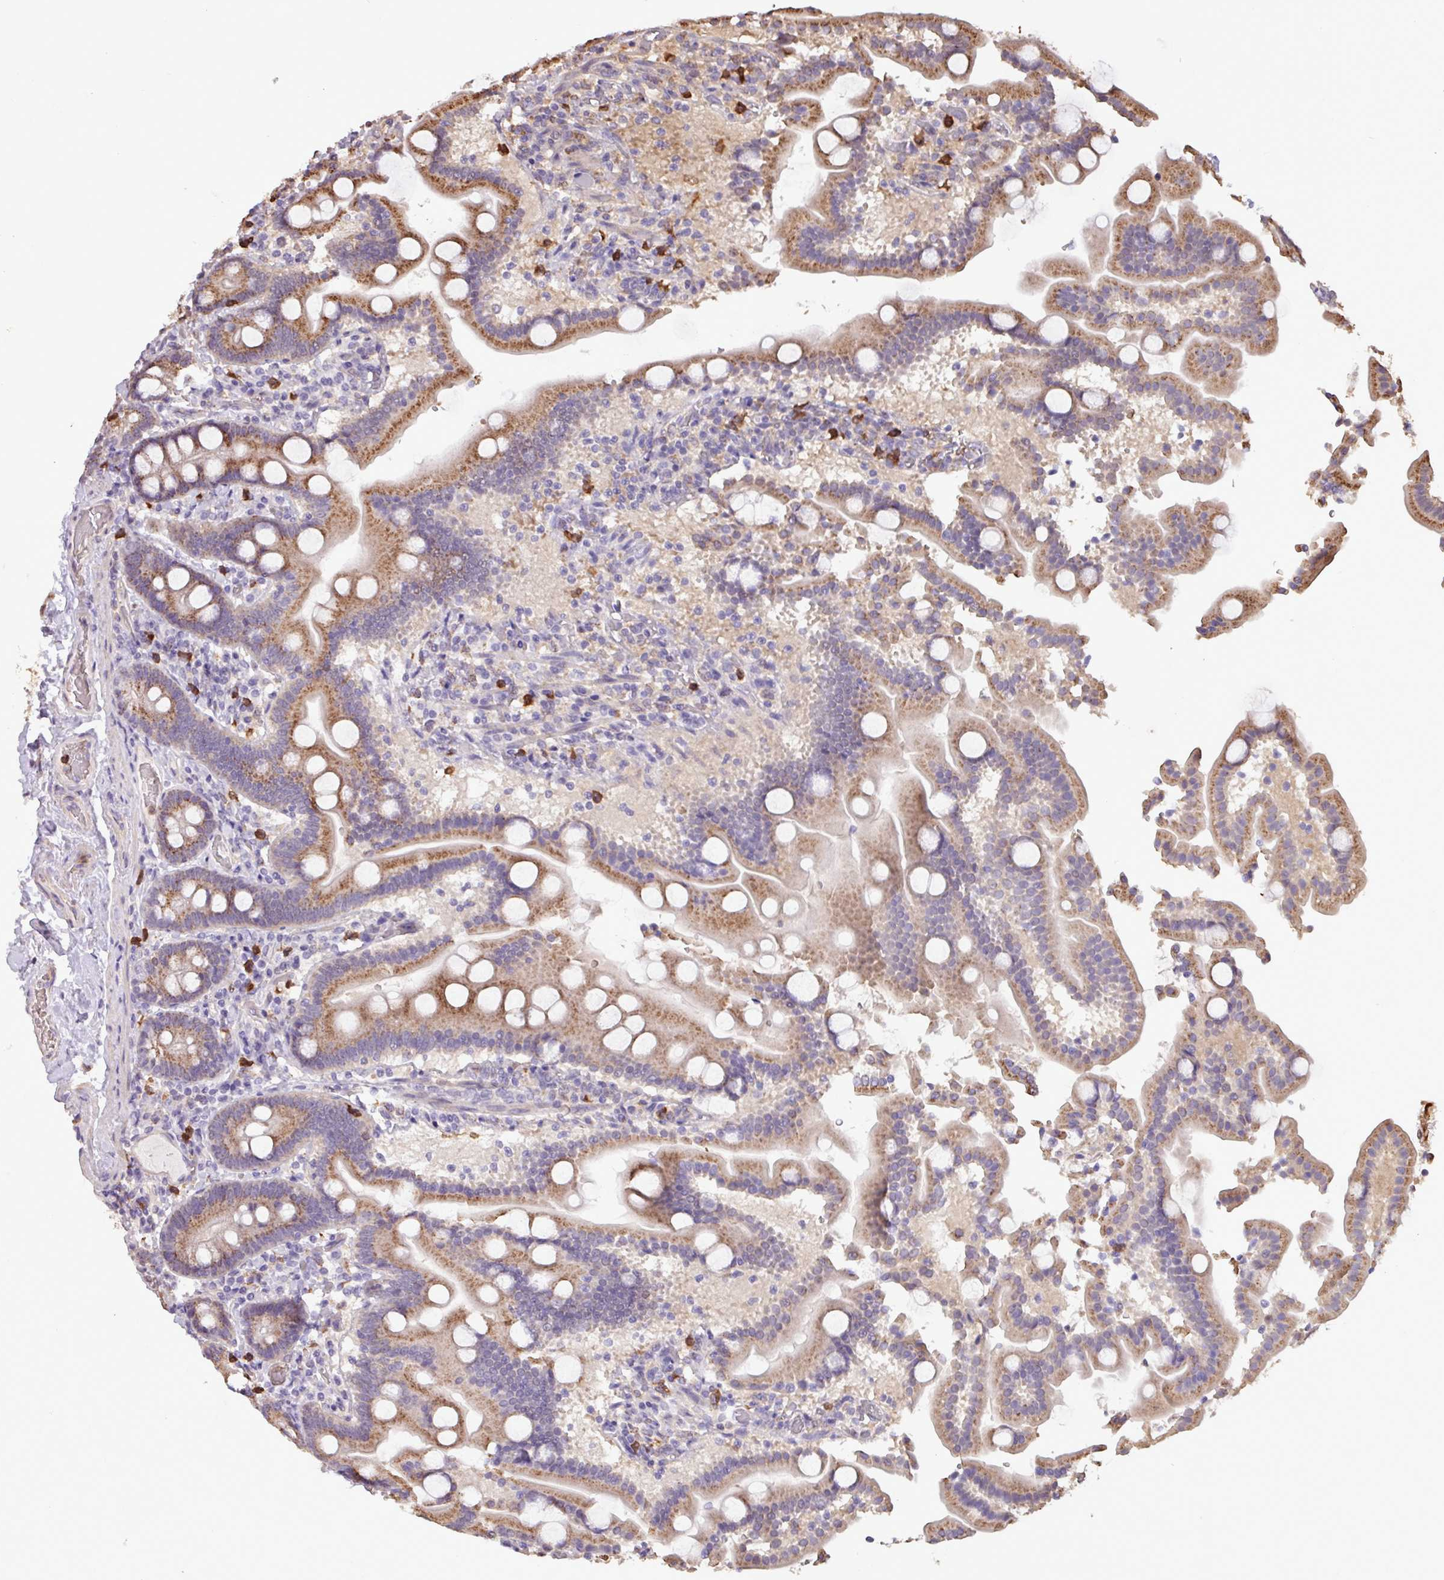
{"staining": {"intensity": "moderate", "quantity": ">75%", "location": "cytoplasmic/membranous"}, "tissue": "duodenum", "cell_type": "Glandular cells", "image_type": "normal", "snomed": [{"axis": "morphology", "description": "Normal tissue, NOS"}, {"axis": "topography", "description": "Duodenum"}], "caption": "Duodenum stained for a protein (brown) displays moderate cytoplasmic/membranous positive staining in approximately >75% of glandular cells.", "gene": "CHST11", "patient": {"sex": "male", "age": 55}}